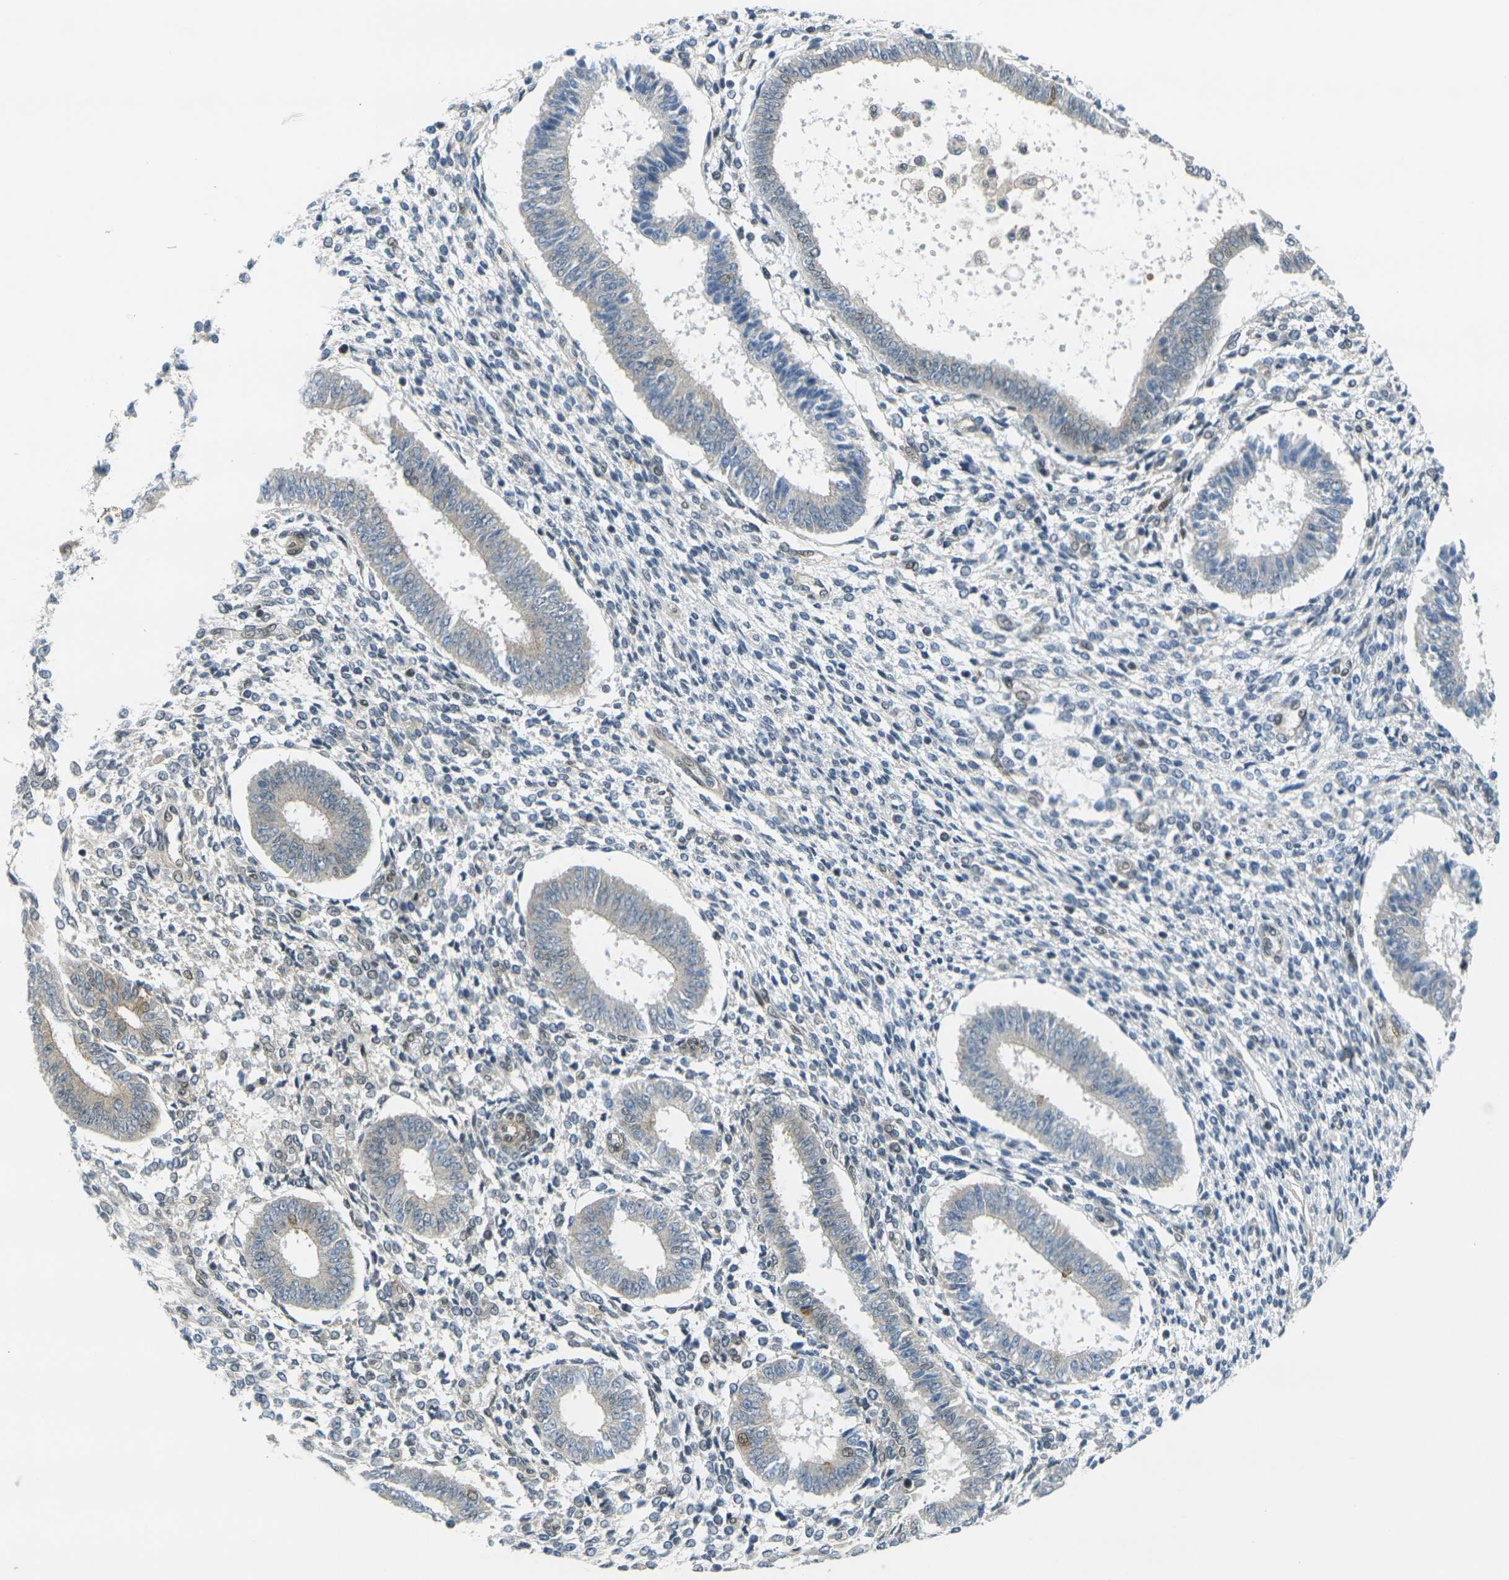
{"staining": {"intensity": "negative", "quantity": "none", "location": "none"}, "tissue": "endometrium", "cell_type": "Cells in endometrial stroma", "image_type": "normal", "snomed": [{"axis": "morphology", "description": "Normal tissue, NOS"}, {"axis": "topography", "description": "Endometrium"}], "caption": "A histopathology image of human endometrium is negative for staining in cells in endometrial stroma.", "gene": "KCTD10", "patient": {"sex": "female", "age": 35}}